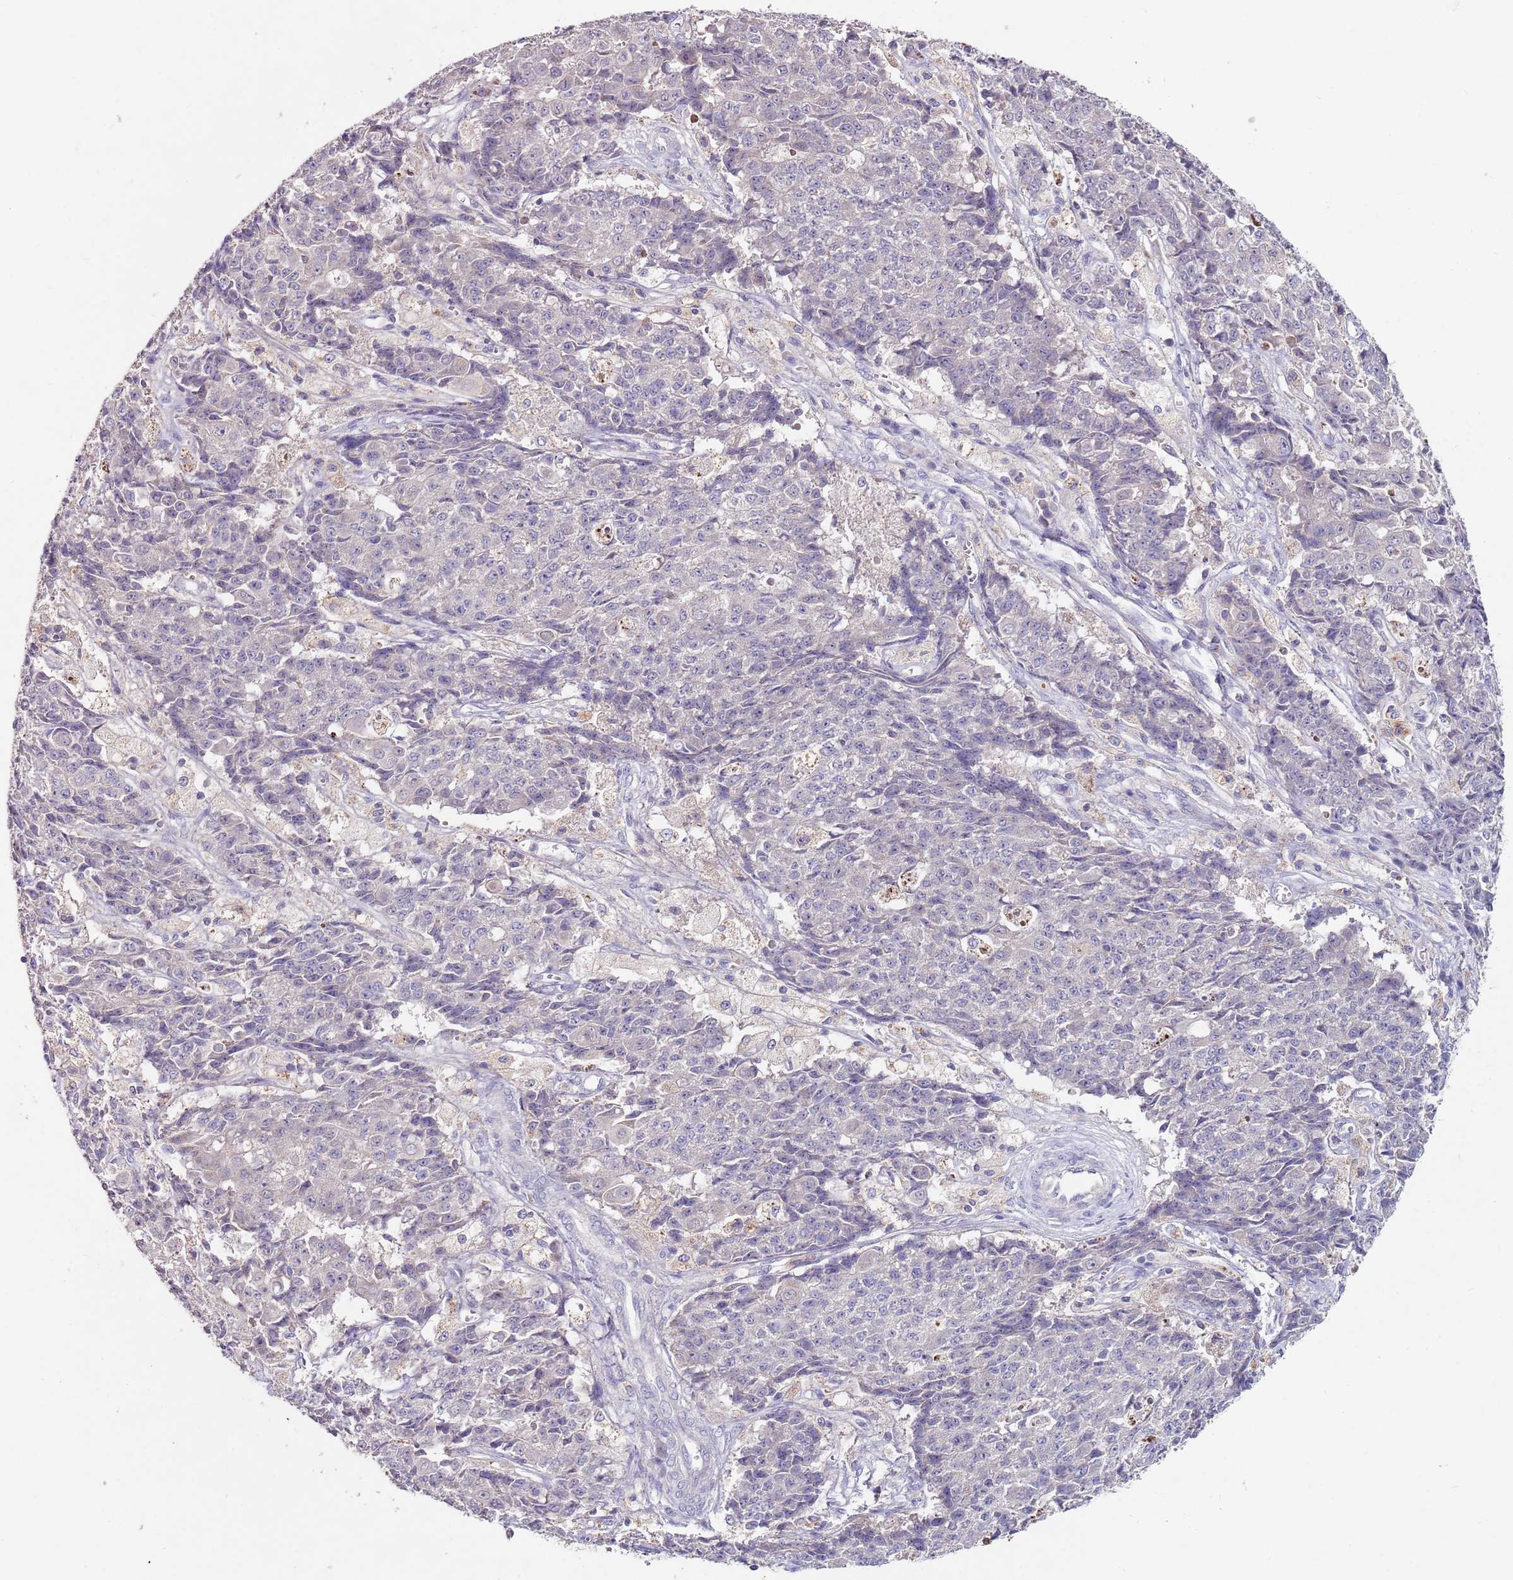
{"staining": {"intensity": "negative", "quantity": "none", "location": "none"}, "tissue": "ovarian cancer", "cell_type": "Tumor cells", "image_type": "cancer", "snomed": [{"axis": "morphology", "description": "Carcinoma, endometroid"}, {"axis": "topography", "description": "Ovary"}], "caption": "Immunohistochemistry (IHC) photomicrograph of neoplastic tissue: human ovarian cancer (endometroid carcinoma) stained with DAB shows no significant protein expression in tumor cells.", "gene": "NRDE2", "patient": {"sex": "female", "age": 42}}